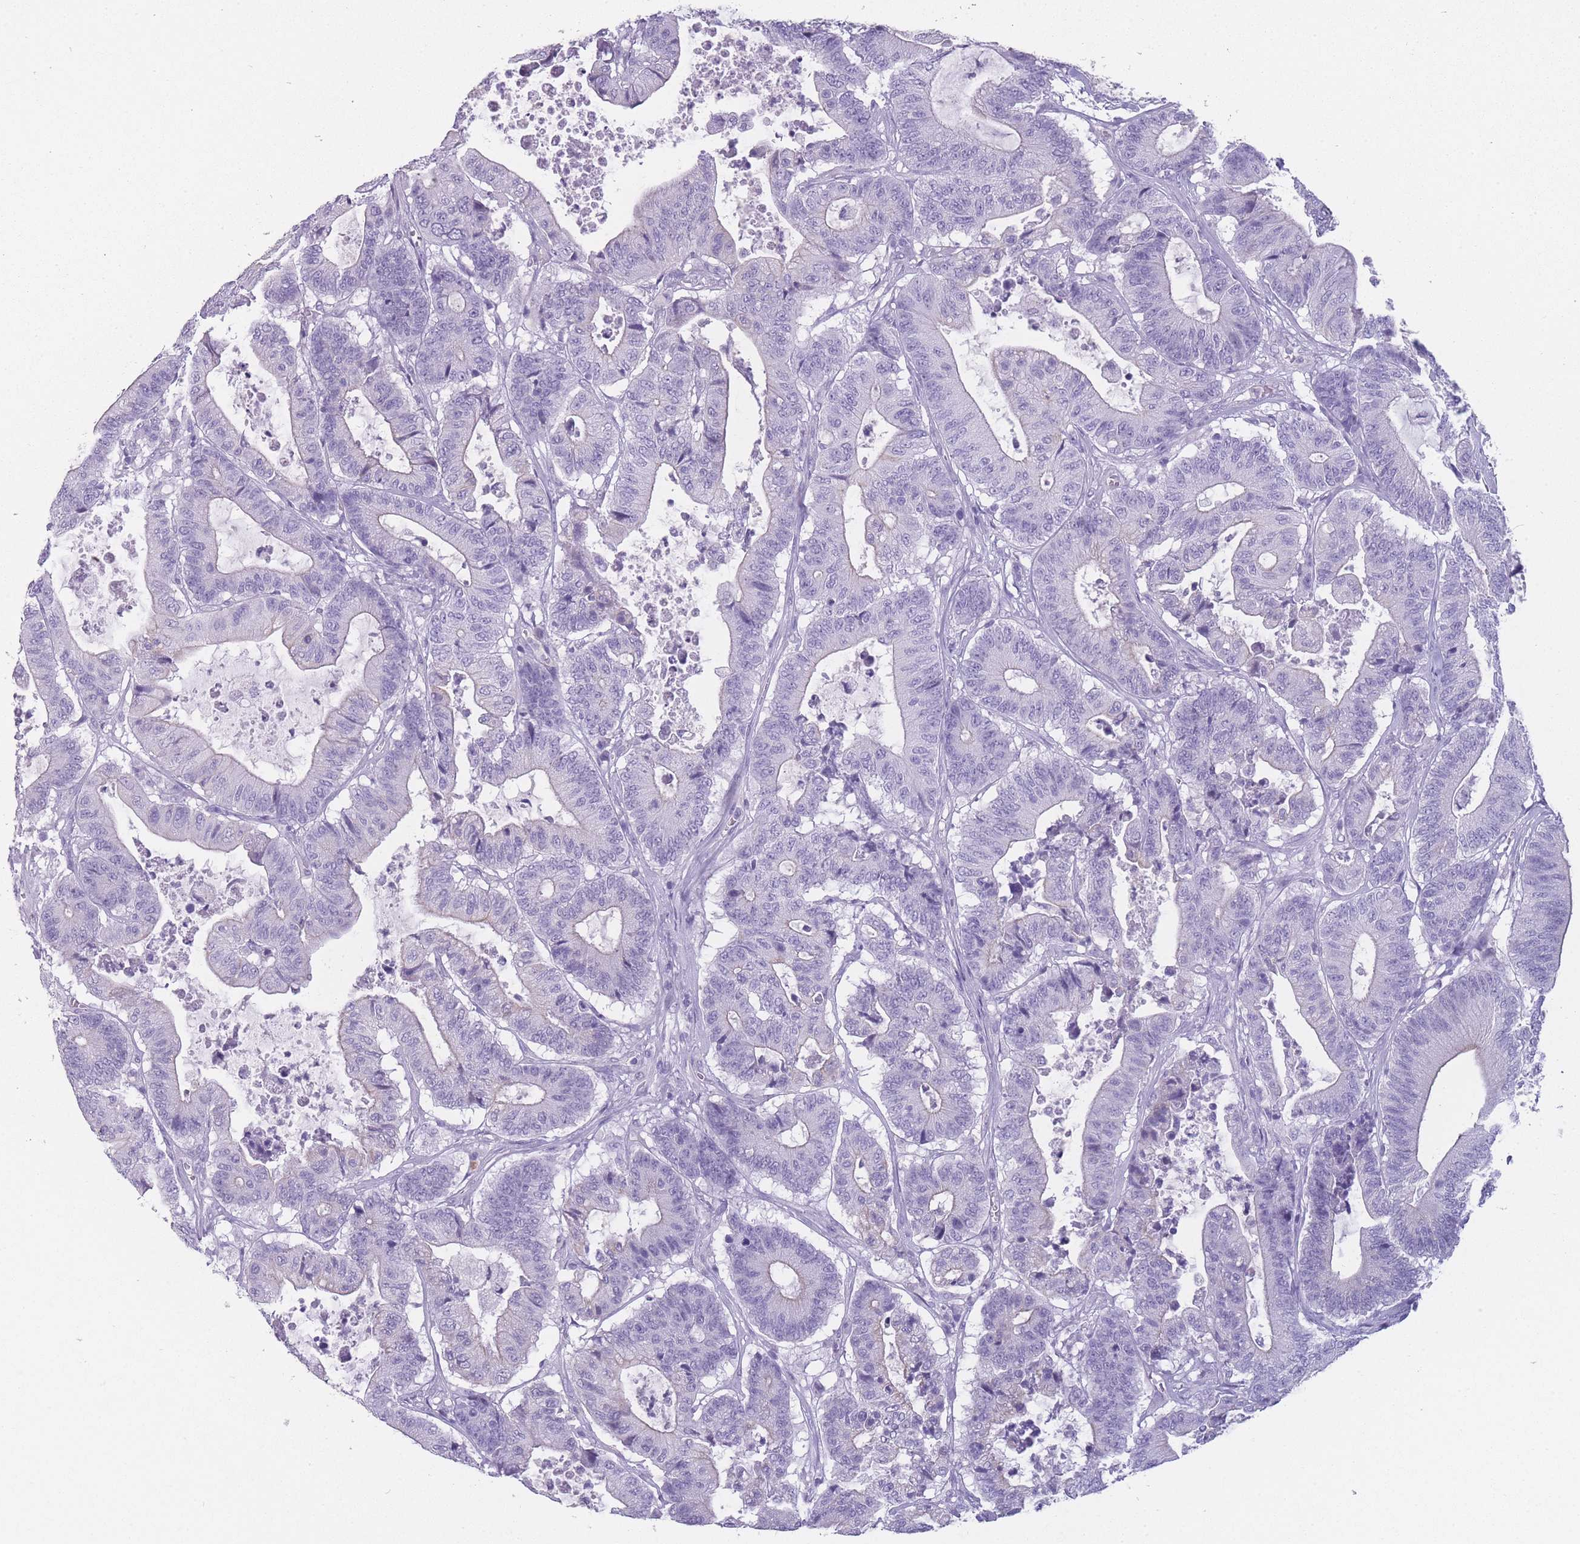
{"staining": {"intensity": "negative", "quantity": "none", "location": "none"}, "tissue": "colorectal cancer", "cell_type": "Tumor cells", "image_type": "cancer", "snomed": [{"axis": "morphology", "description": "Adenocarcinoma, NOS"}, {"axis": "topography", "description": "Colon"}], "caption": "This is an IHC micrograph of colorectal adenocarcinoma. There is no expression in tumor cells.", "gene": "DCANP1", "patient": {"sex": "female", "age": 84}}